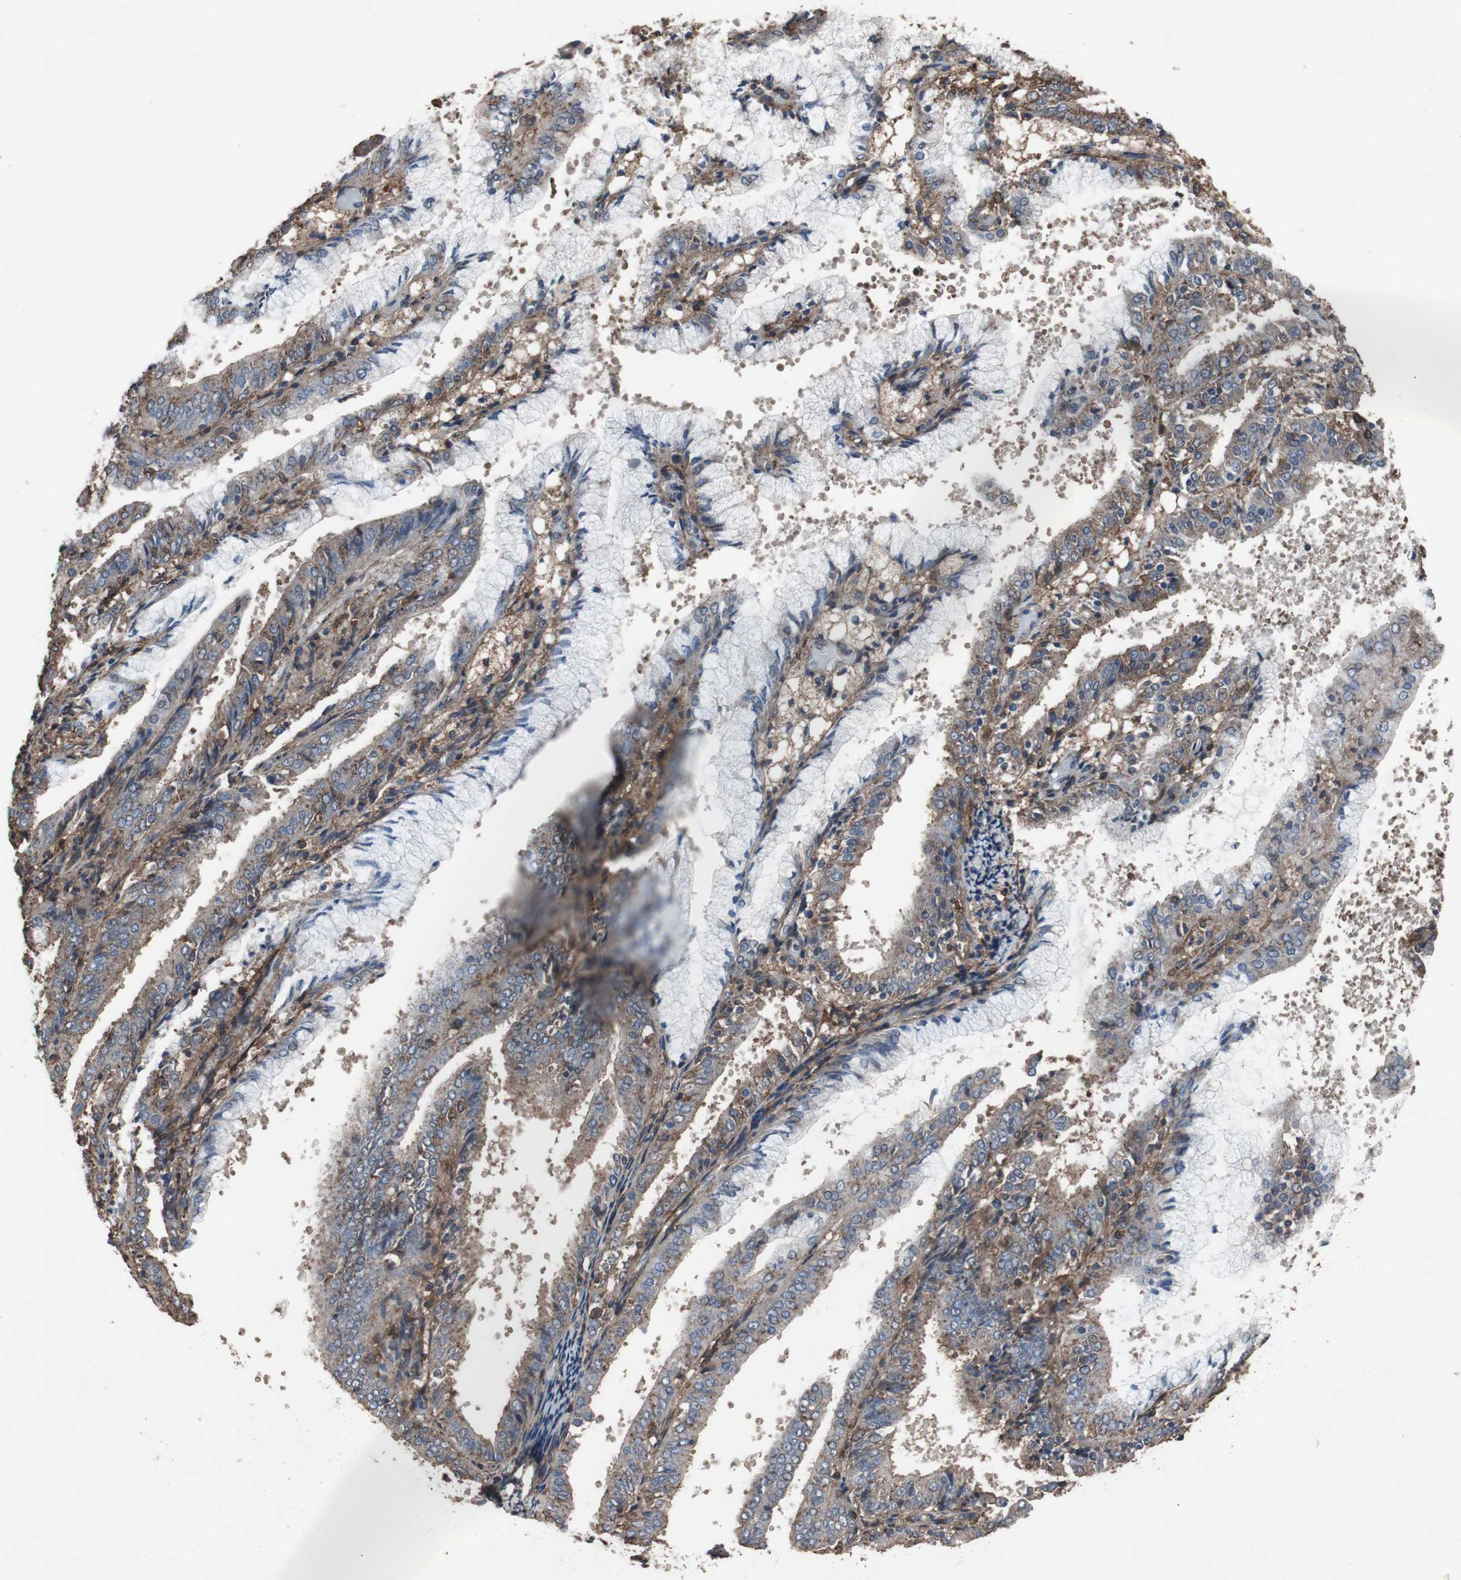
{"staining": {"intensity": "weak", "quantity": ">75%", "location": "cytoplasmic/membranous"}, "tissue": "endometrial cancer", "cell_type": "Tumor cells", "image_type": "cancer", "snomed": [{"axis": "morphology", "description": "Adenocarcinoma, NOS"}, {"axis": "topography", "description": "Endometrium"}], "caption": "Human adenocarcinoma (endometrial) stained with a protein marker displays weak staining in tumor cells.", "gene": "COL6A2", "patient": {"sex": "female", "age": 63}}